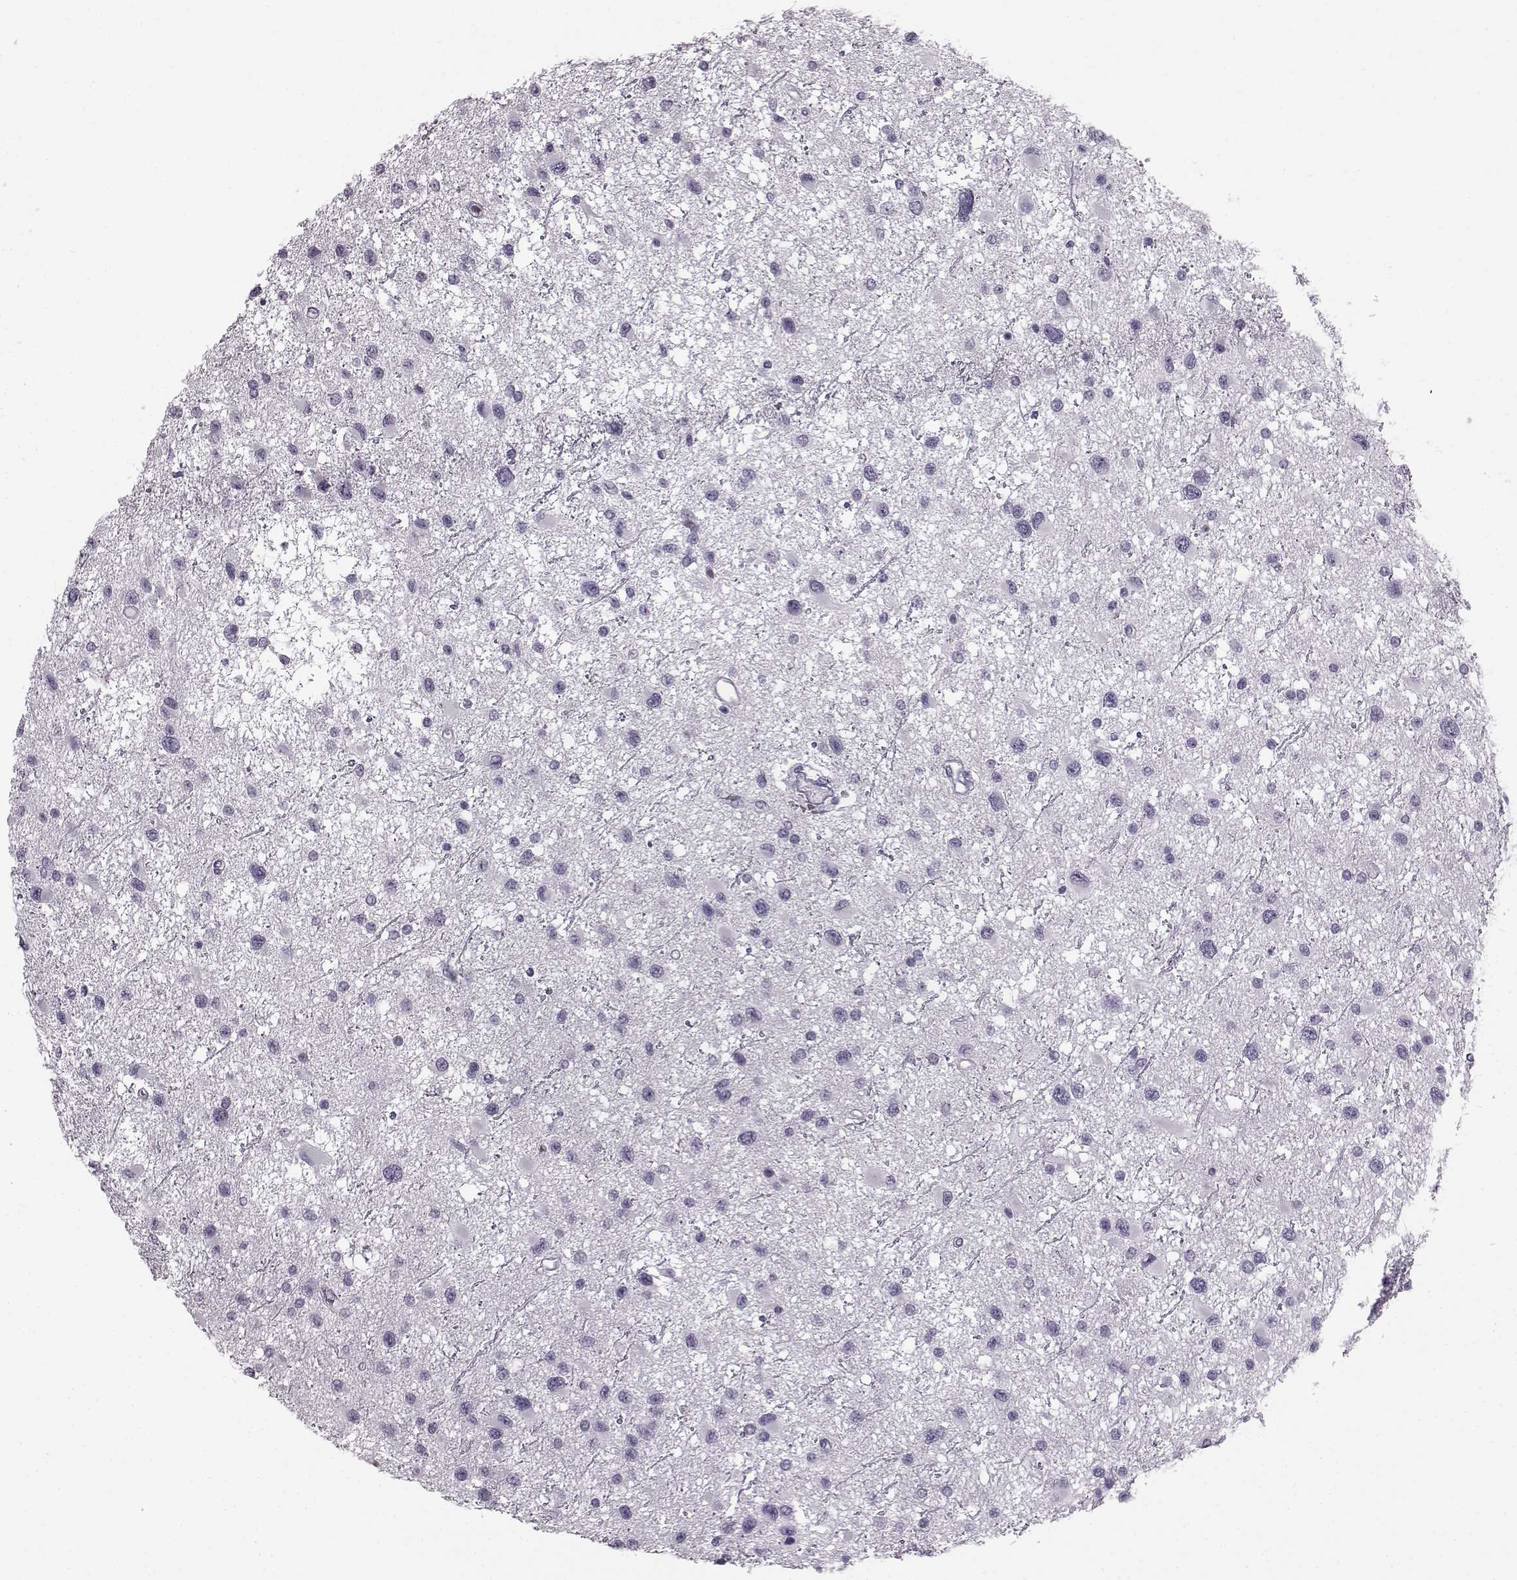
{"staining": {"intensity": "negative", "quantity": "none", "location": "none"}, "tissue": "glioma", "cell_type": "Tumor cells", "image_type": "cancer", "snomed": [{"axis": "morphology", "description": "Glioma, malignant, Low grade"}, {"axis": "topography", "description": "Brain"}], "caption": "This is an immunohistochemistry image of human glioma. There is no expression in tumor cells.", "gene": "JSRP1", "patient": {"sex": "female", "age": 32}}